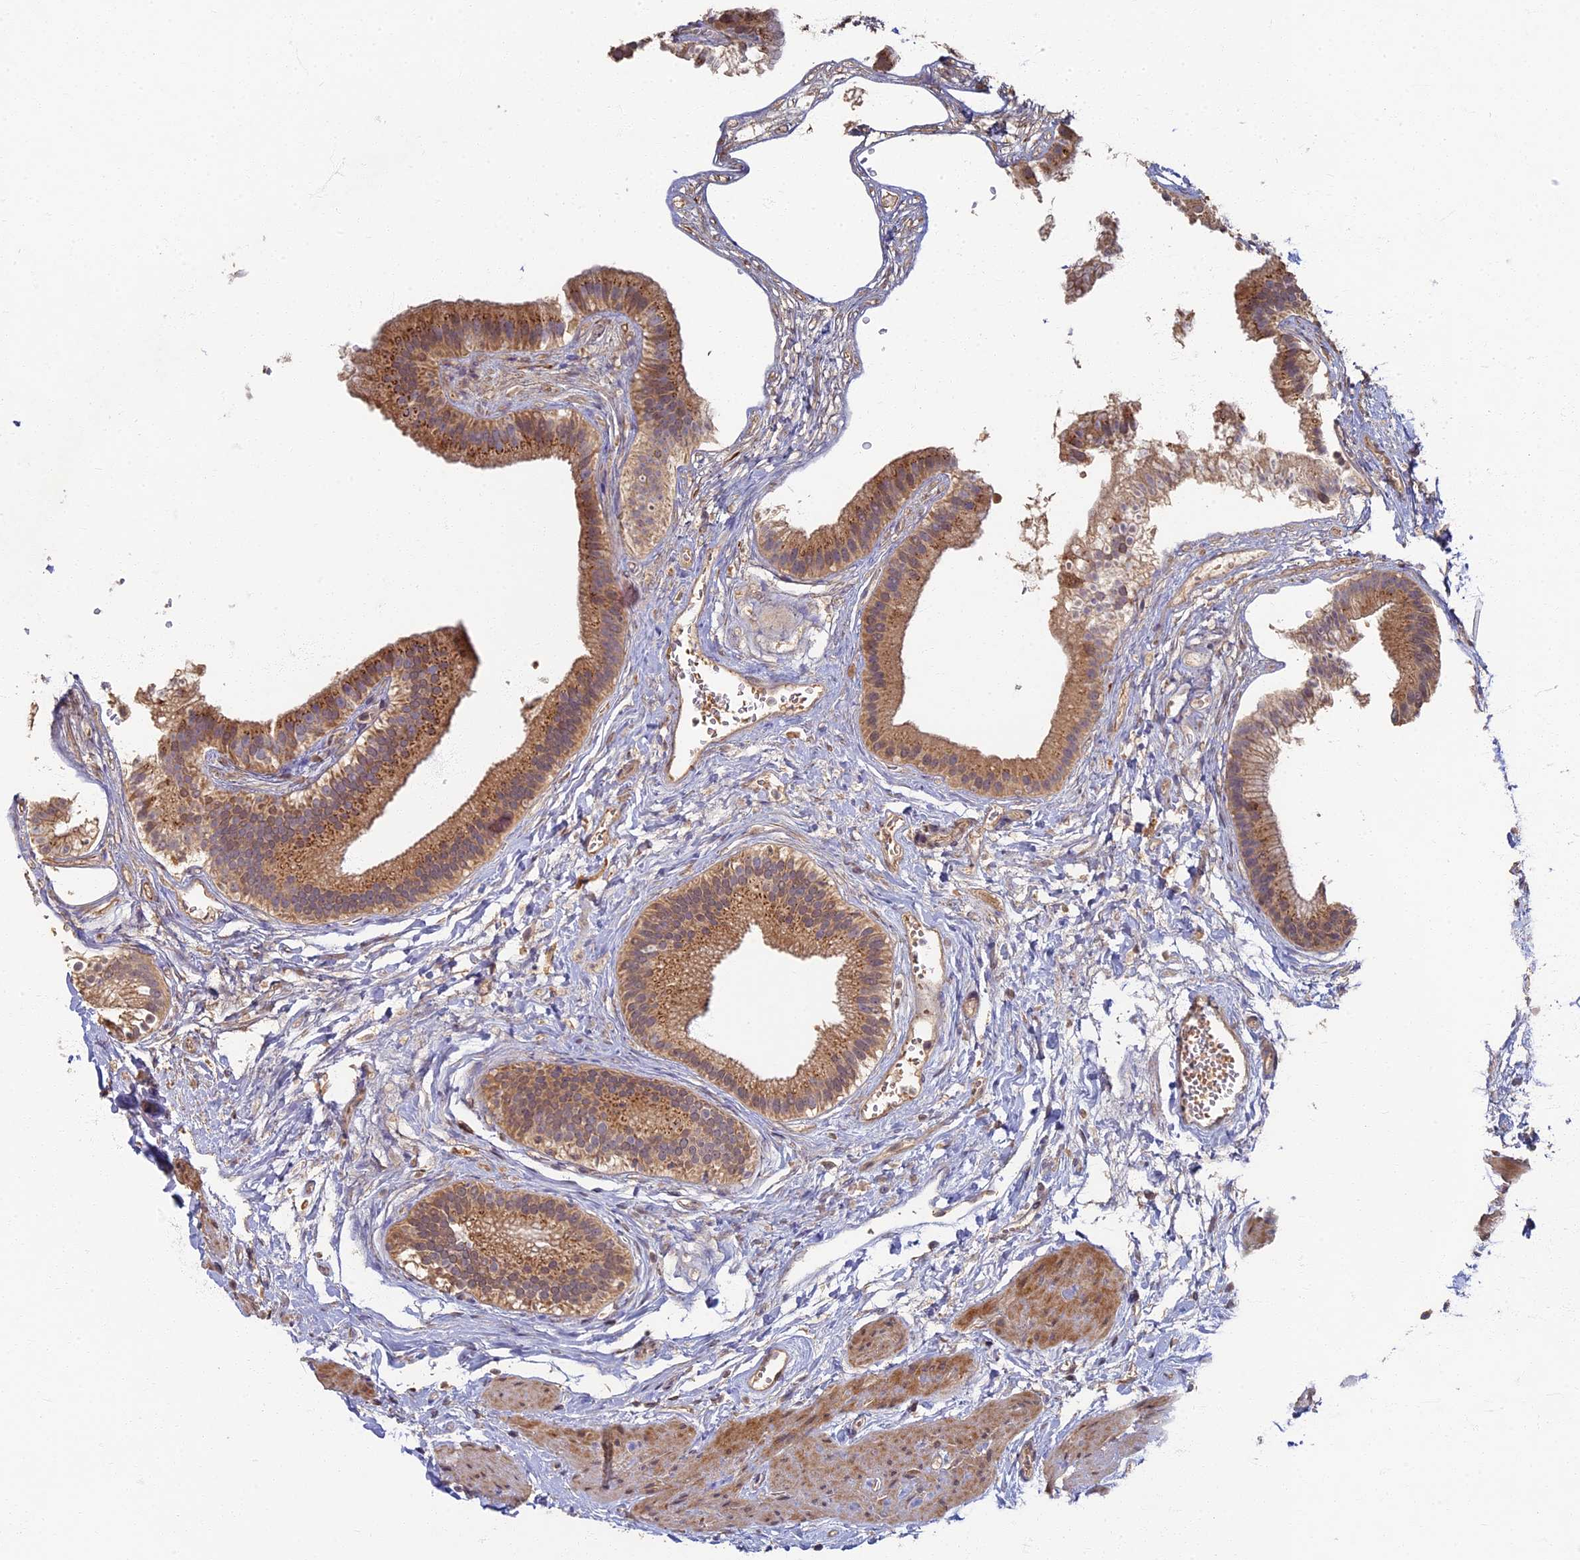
{"staining": {"intensity": "moderate", "quantity": ">75%", "location": "cytoplasmic/membranous,nuclear"}, "tissue": "gallbladder", "cell_type": "Glandular cells", "image_type": "normal", "snomed": [{"axis": "morphology", "description": "Normal tissue, NOS"}, {"axis": "topography", "description": "Gallbladder"}], "caption": "Glandular cells display medium levels of moderate cytoplasmic/membranous,nuclear staining in approximately >75% of cells in benign human gallbladder.", "gene": "RSPH3", "patient": {"sex": "female", "age": 54}}